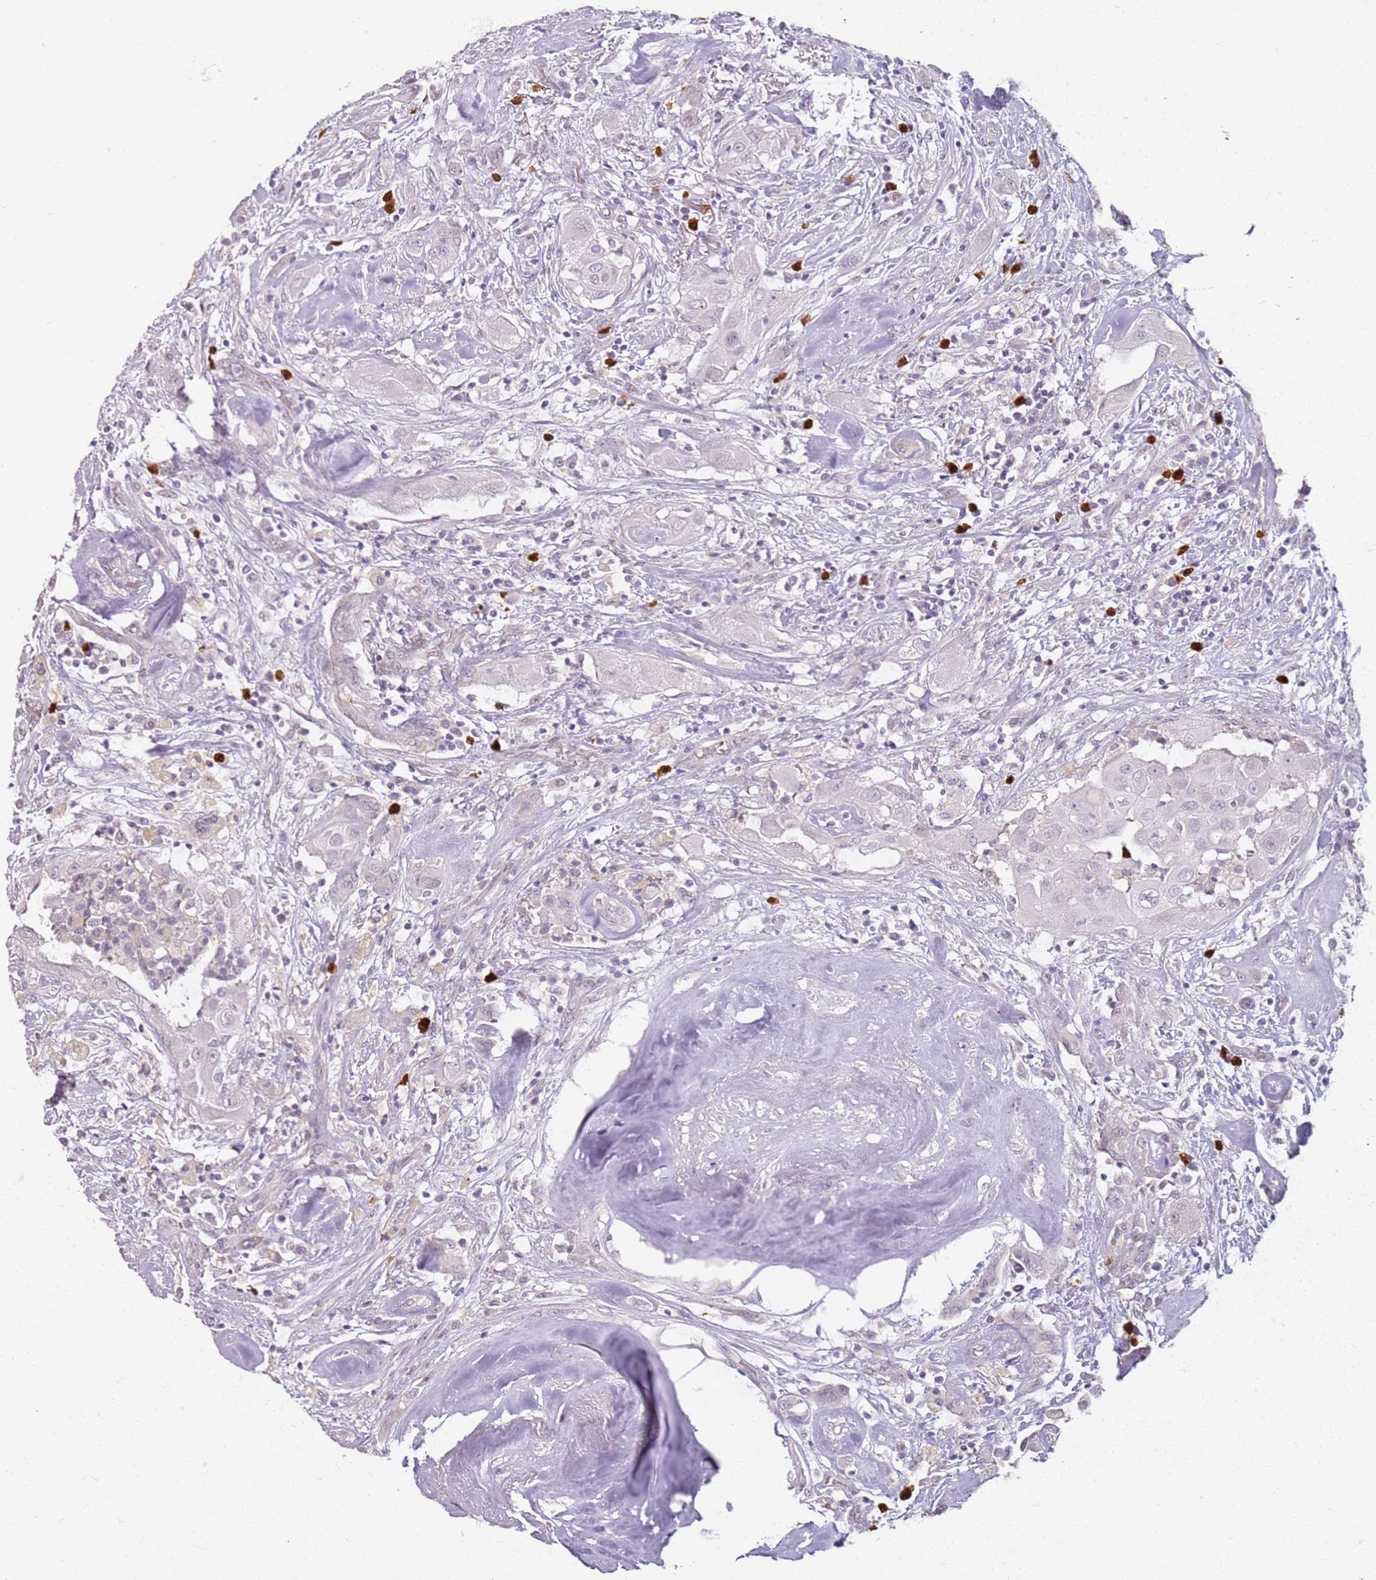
{"staining": {"intensity": "negative", "quantity": "none", "location": "none"}, "tissue": "thyroid cancer", "cell_type": "Tumor cells", "image_type": "cancer", "snomed": [{"axis": "morphology", "description": "Papillary adenocarcinoma, NOS"}, {"axis": "topography", "description": "Thyroid gland"}], "caption": "DAB immunohistochemical staining of human thyroid papillary adenocarcinoma displays no significant expression in tumor cells.", "gene": "CD40LG", "patient": {"sex": "female", "age": 59}}